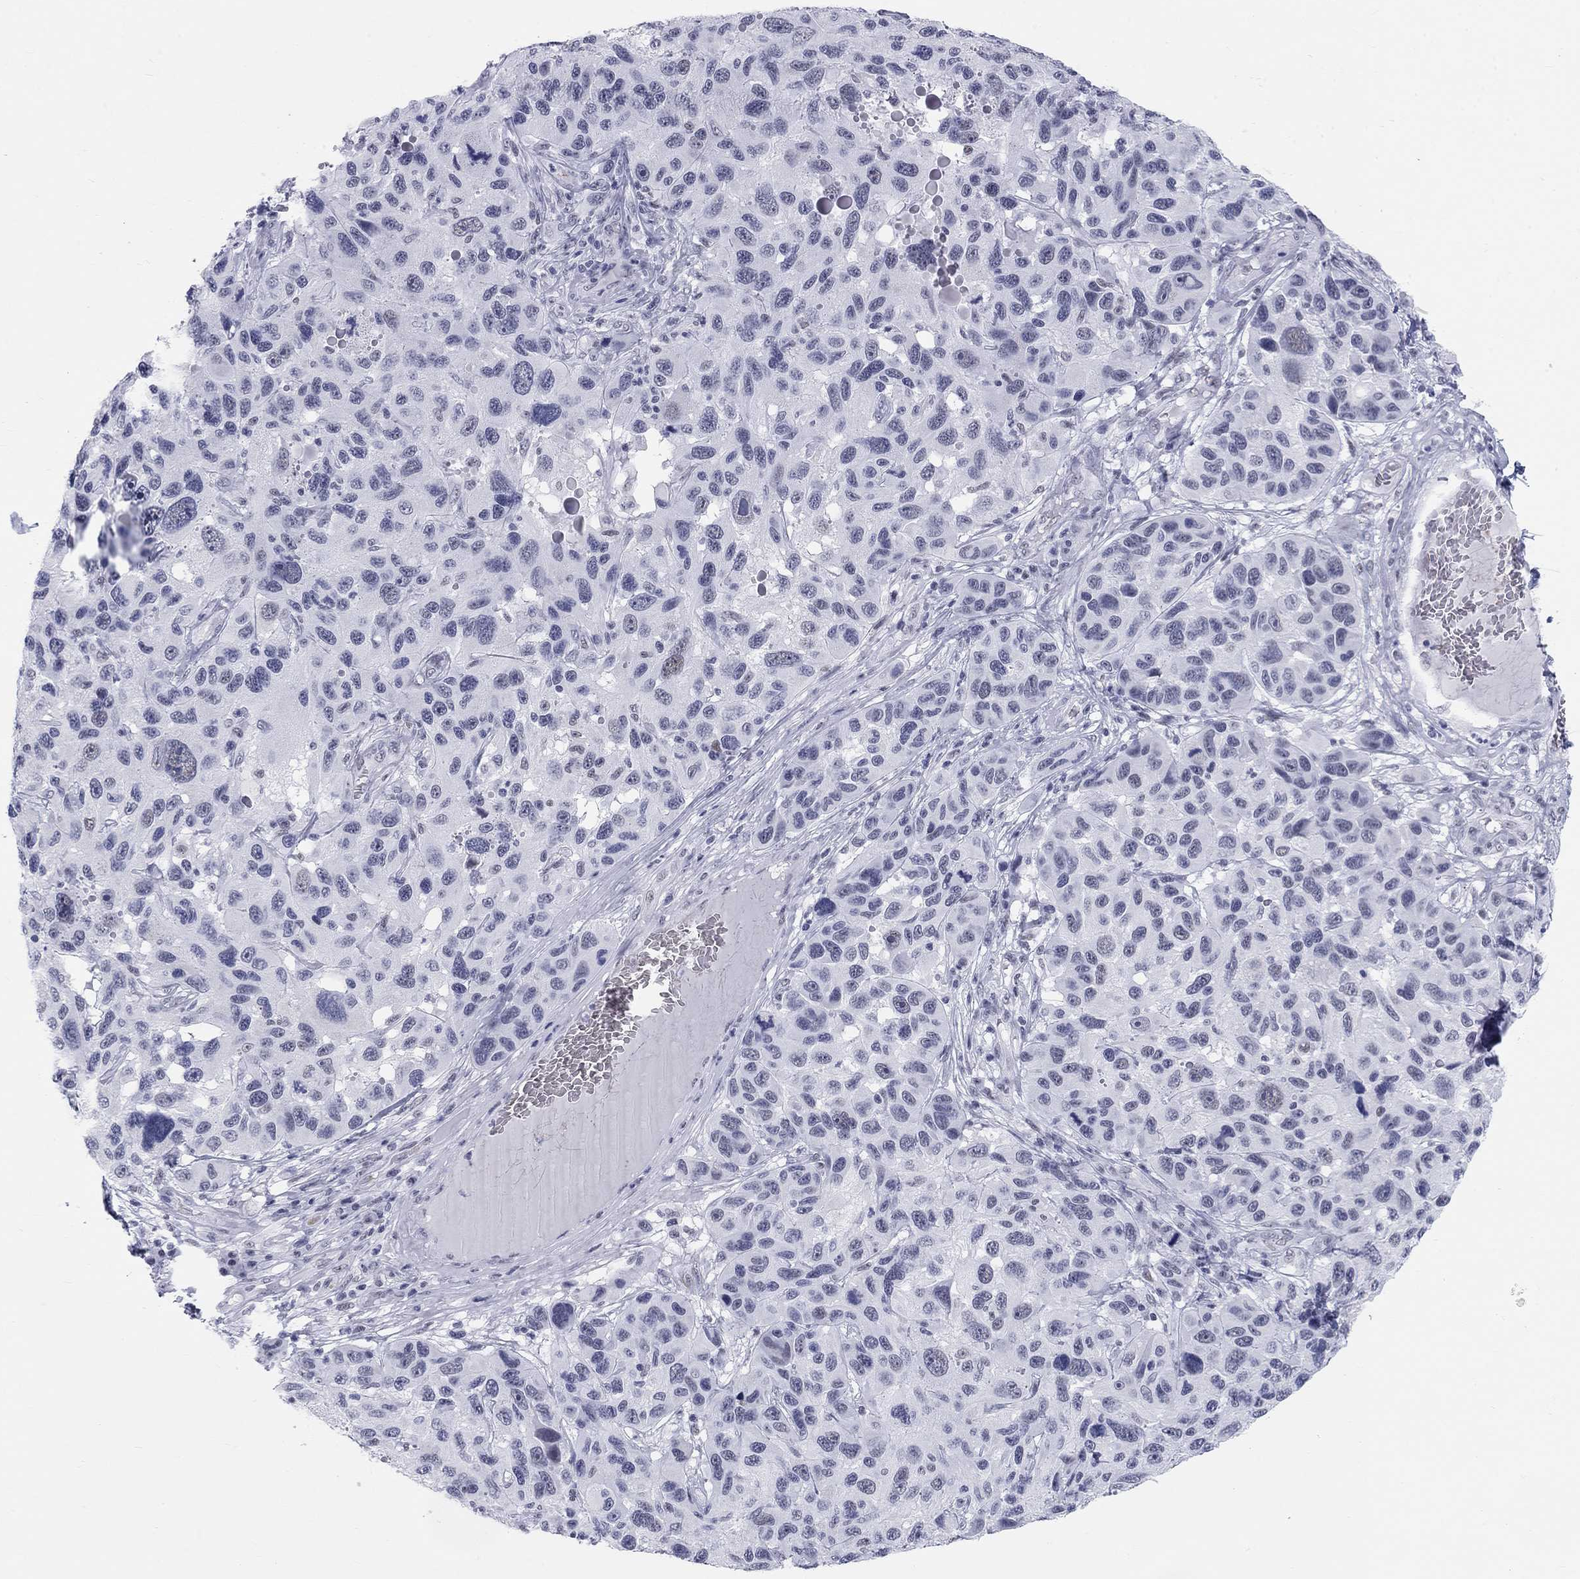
{"staining": {"intensity": "negative", "quantity": "none", "location": "none"}, "tissue": "melanoma", "cell_type": "Tumor cells", "image_type": "cancer", "snomed": [{"axis": "morphology", "description": "Malignant melanoma, NOS"}, {"axis": "topography", "description": "Skin"}], "caption": "DAB (3,3'-diaminobenzidine) immunohistochemical staining of human melanoma reveals no significant staining in tumor cells.", "gene": "DMTN", "patient": {"sex": "male", "age": 53}}